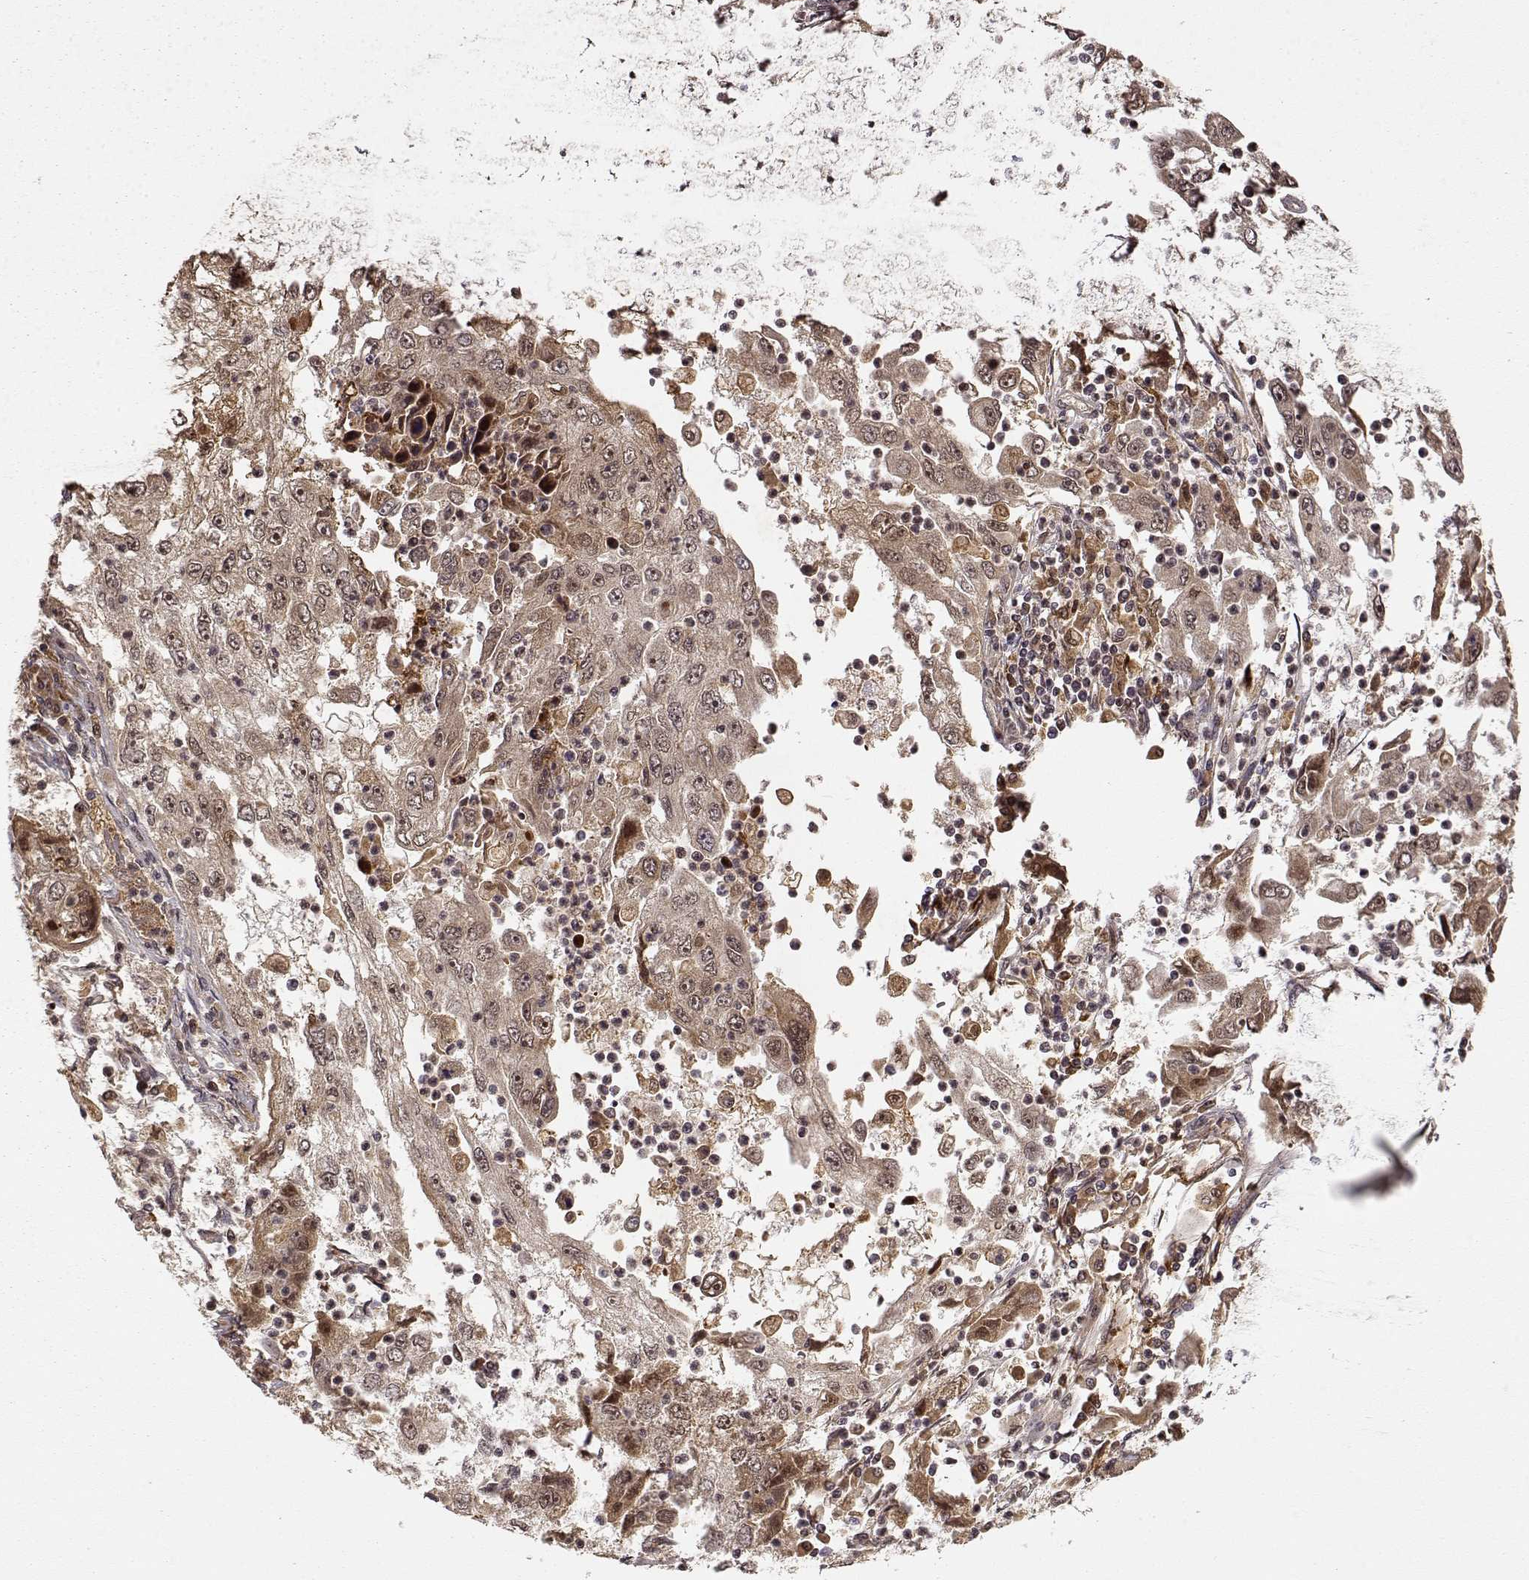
{"staining": {"intensity": "moderate", "quantity": ">75%", "location": "cytoplasmic/membranous,nuclear"}, "tissue": "cervical cancer", "cell_type": "Tumor cells", "image_type": "cancer", "snomed": [{"axis": "morphology", "description": "Squamous cell carcinoma, NOS"}, {"axis": "topography", "description": "Cervix"}], "caption": "Immunohistochemistry of squamous cell carcinoma (cervical) displays medium levels of moderate cytoplasmic/membranous and nuclear staining in approximately >75% of tumor cells.", "gene": "MAEA", "patient": {"sex": "female", "age": 36}}